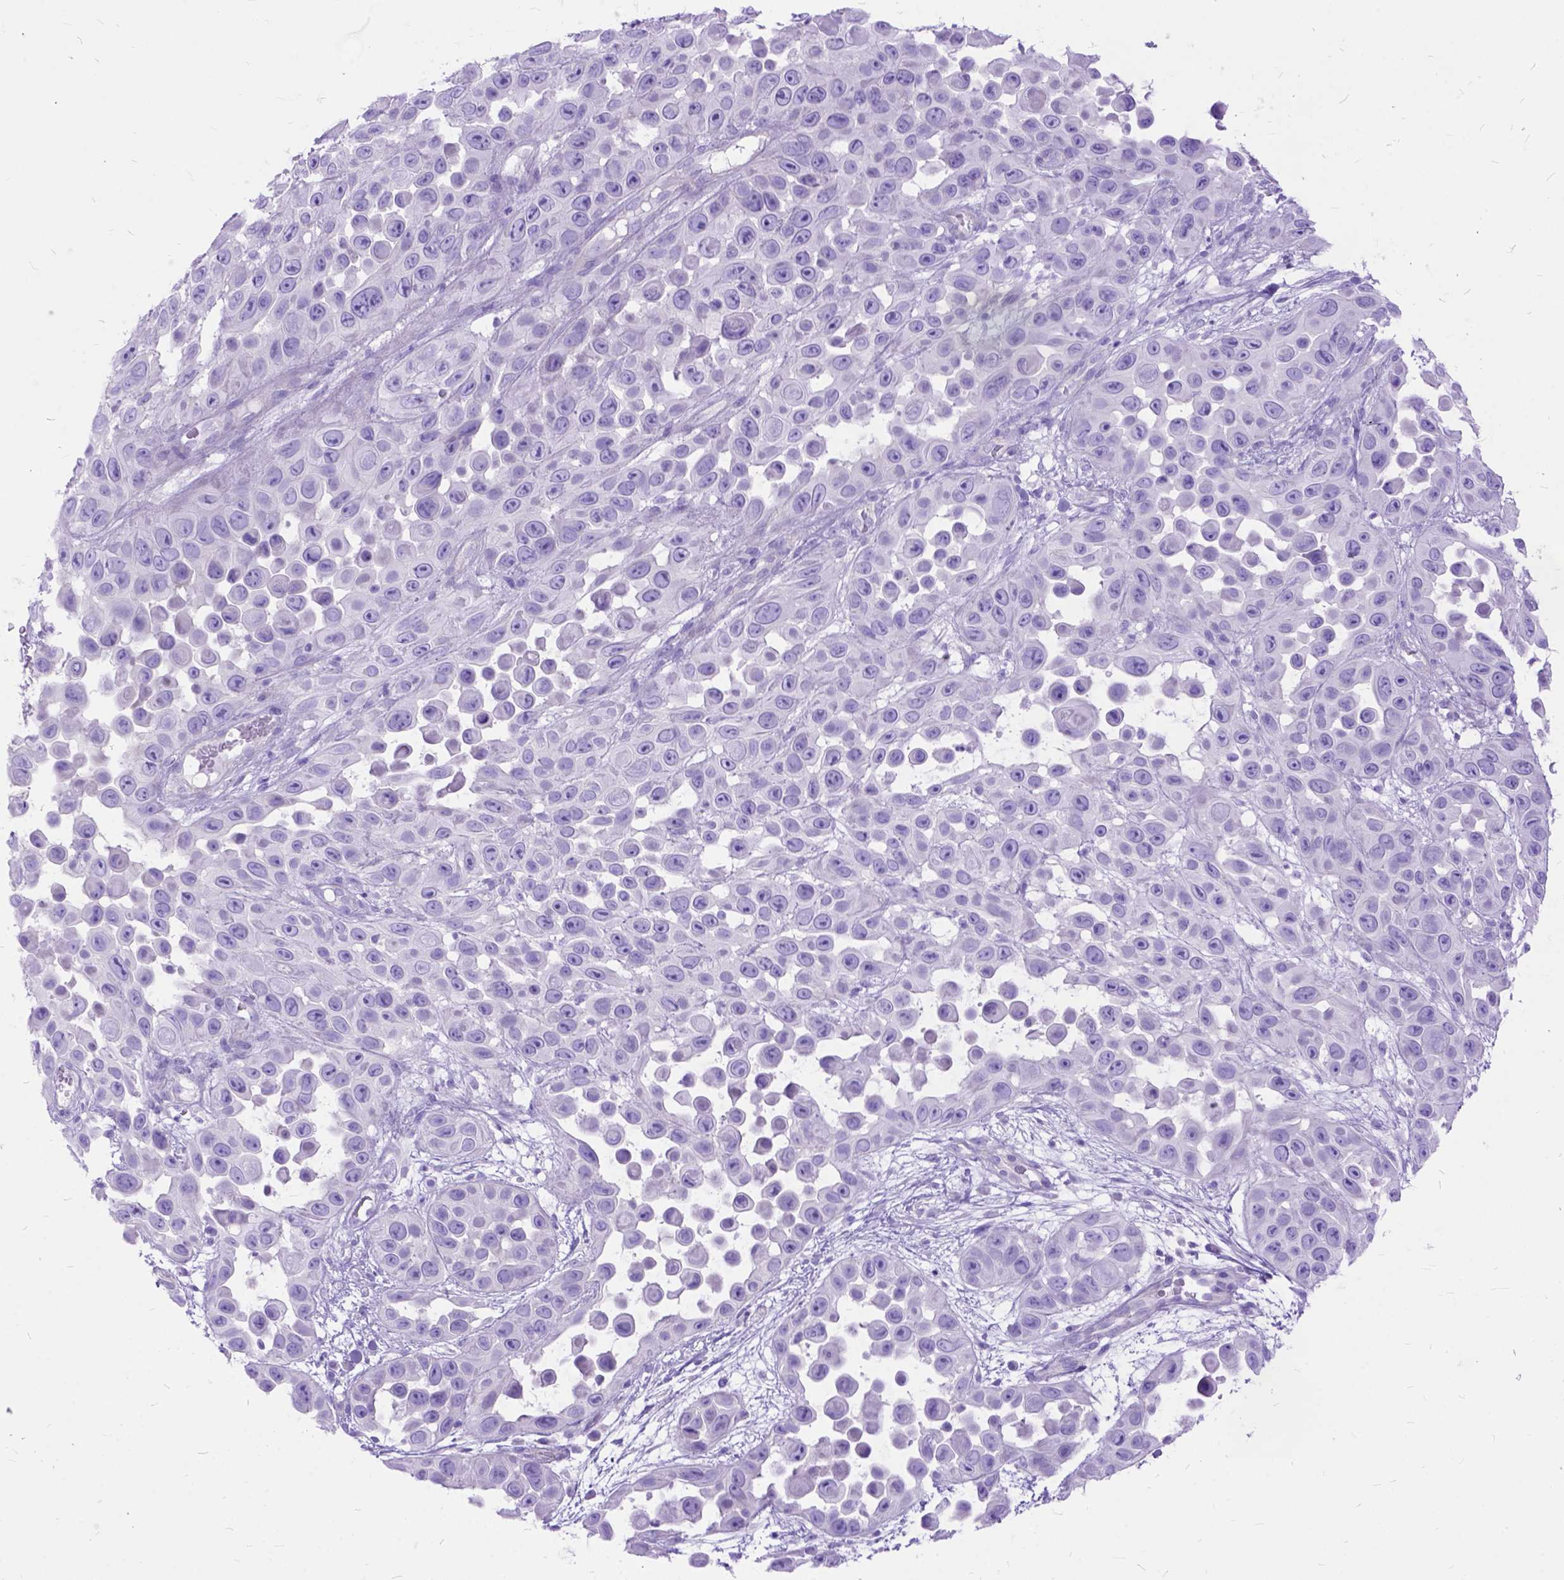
{"staining": {"intensity": "negative", "quantity": "none", "location": "none"}, "tissue": "skin cancer", "cell_type": "Tumor cells", "image_type": "cancer", "snomed": [{"axis": "morphology", "description": "Squamous cell carcinoma, NOS"}, {"axis": "topography", "description": "Skin"}], "caption": "This is an immunohistochemistry histopathology image of squamous cell carcinoma (skin). There is no staining in tumor cells.", "gene": "ARL9", "patient": {"sex": "male", "age": 81}}